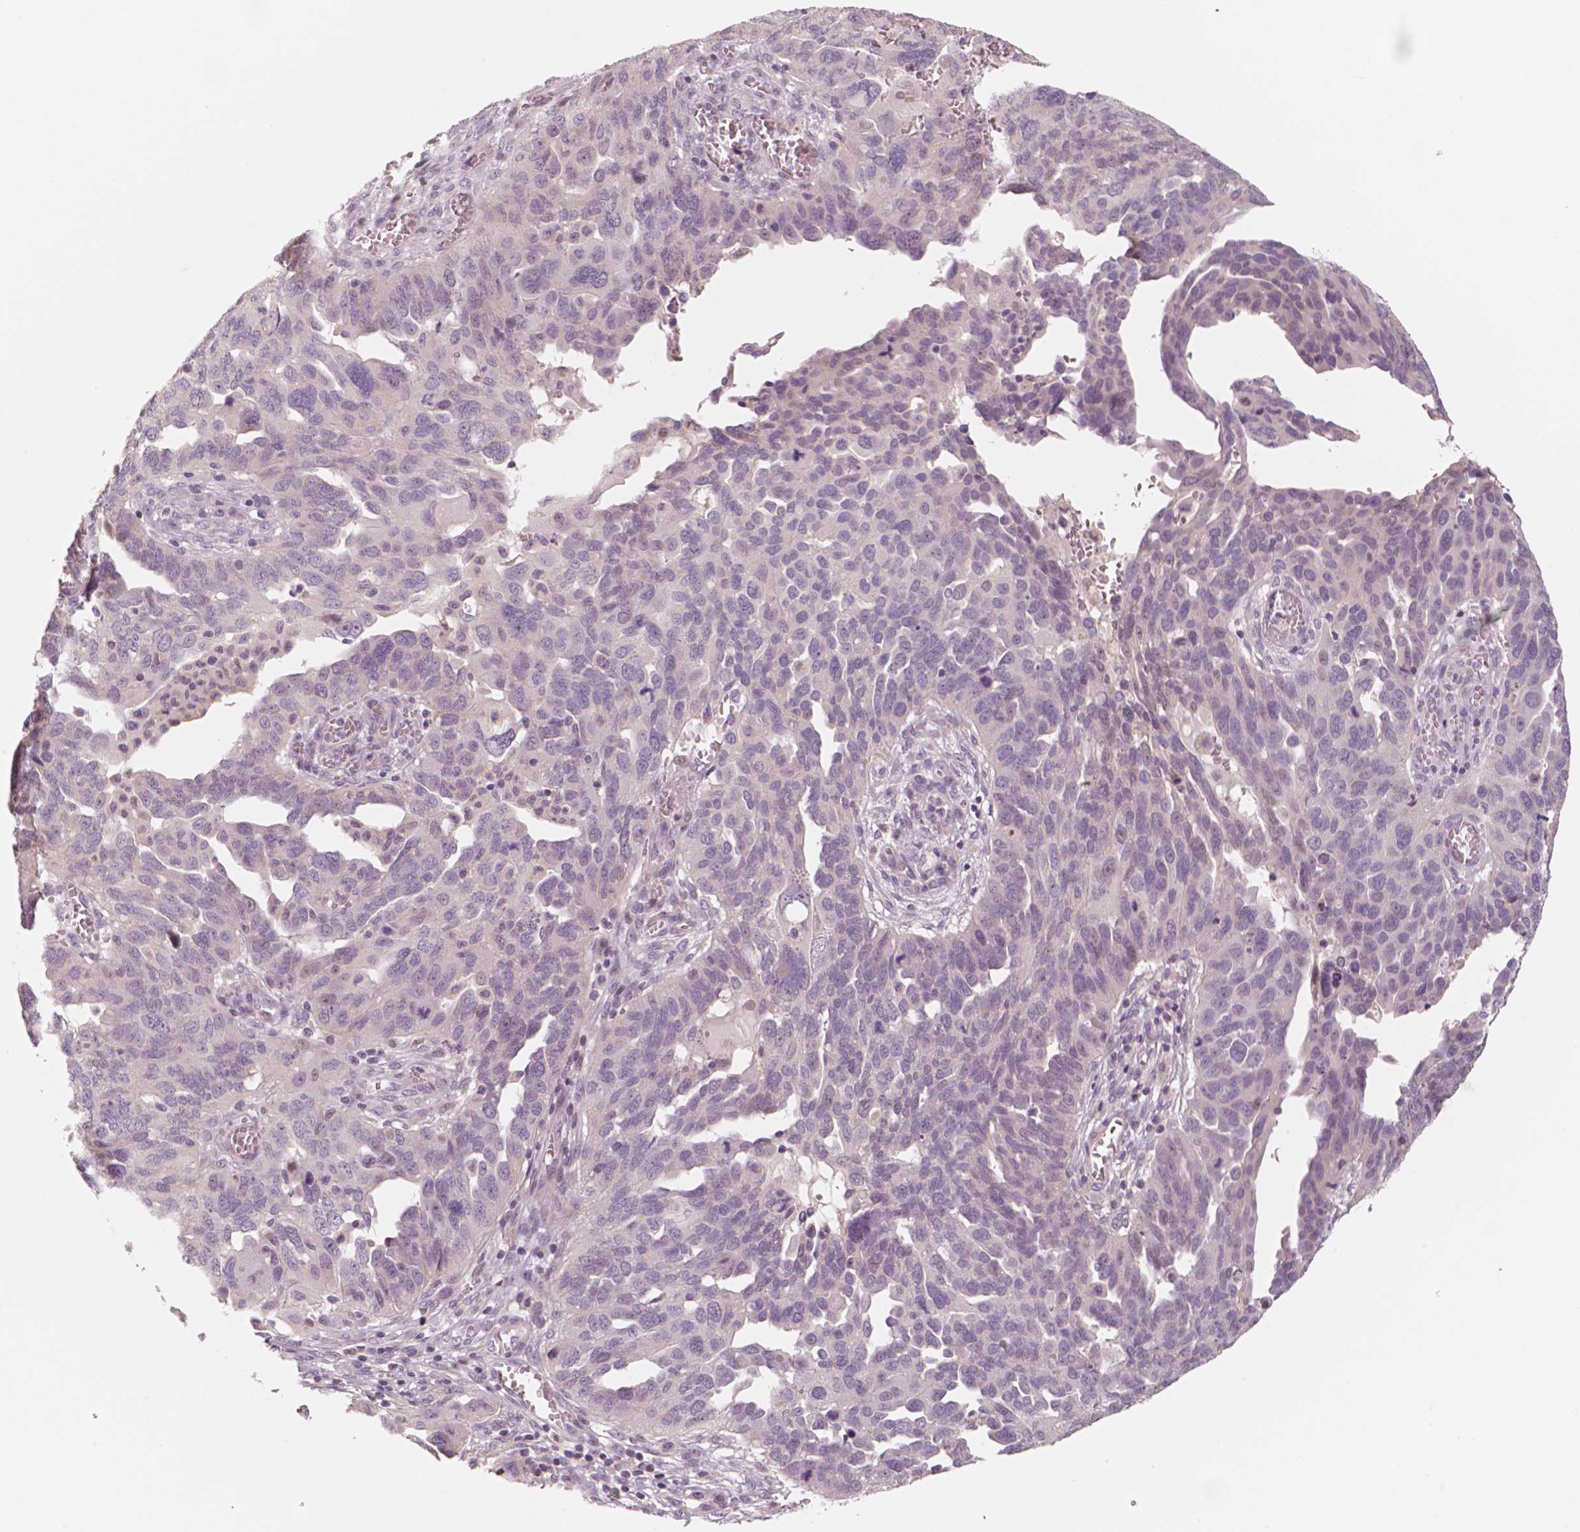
{"staining": {"intensity": "negative", "quantity": "none", "location": "none"}, "tissue": "ovarian cancer", "cell_type": "Tumor cells", "image_type": "cancer", "snomed": [{"axis": "morphology", "description": "Carcinoma, endometroid"}, {"axis": "topography", "description": "Soft tissue"}, {"axis": "topography", "description": "Ovary"}], "caption": "The image shows no significant positivity in tumor cells of endometroid carcinoma (ovarian).", "gene": "RNASE7", "patient": {"sex": "female", "age": 52}}